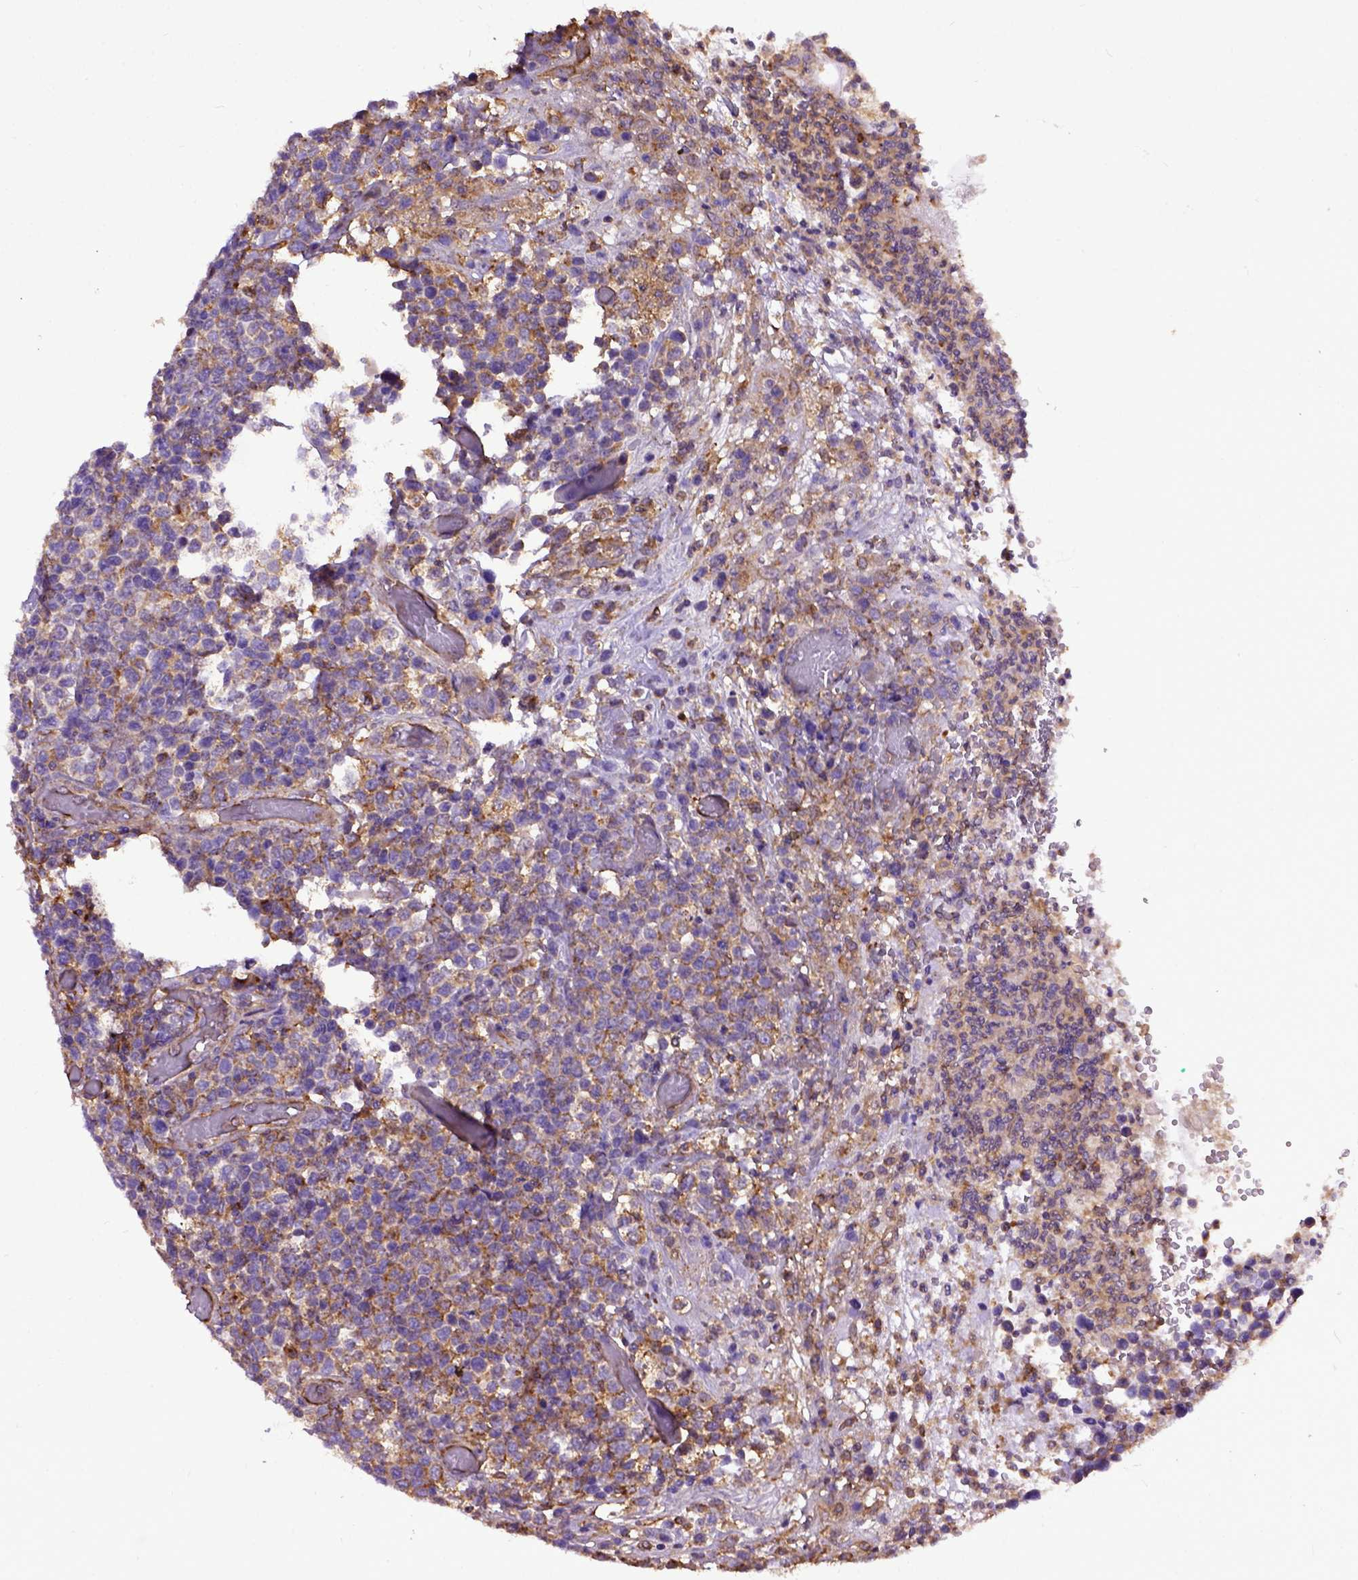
{"staining": {"intensity": "weak", "quantity": "<25%", "location": "cytoplasmic/membranous"}, "tissue": "lymphoma", "cell_type": "Tumor cells", "image_type": "cancer", "snomed": [{"axis": "morphology", "description": "Malignant lymphoma, non-Hodgkin's type, High grade"}, {"axis": "topography", "description": "Soft tissue"}], "caption": "Lymphoma was stained to show a protein in brown. There is no significant expression in tumor cells. (DAB IHC with hematoxylin counter stain).", "gene": "MVP", "patient": {"sex": "female", "age": 56}}